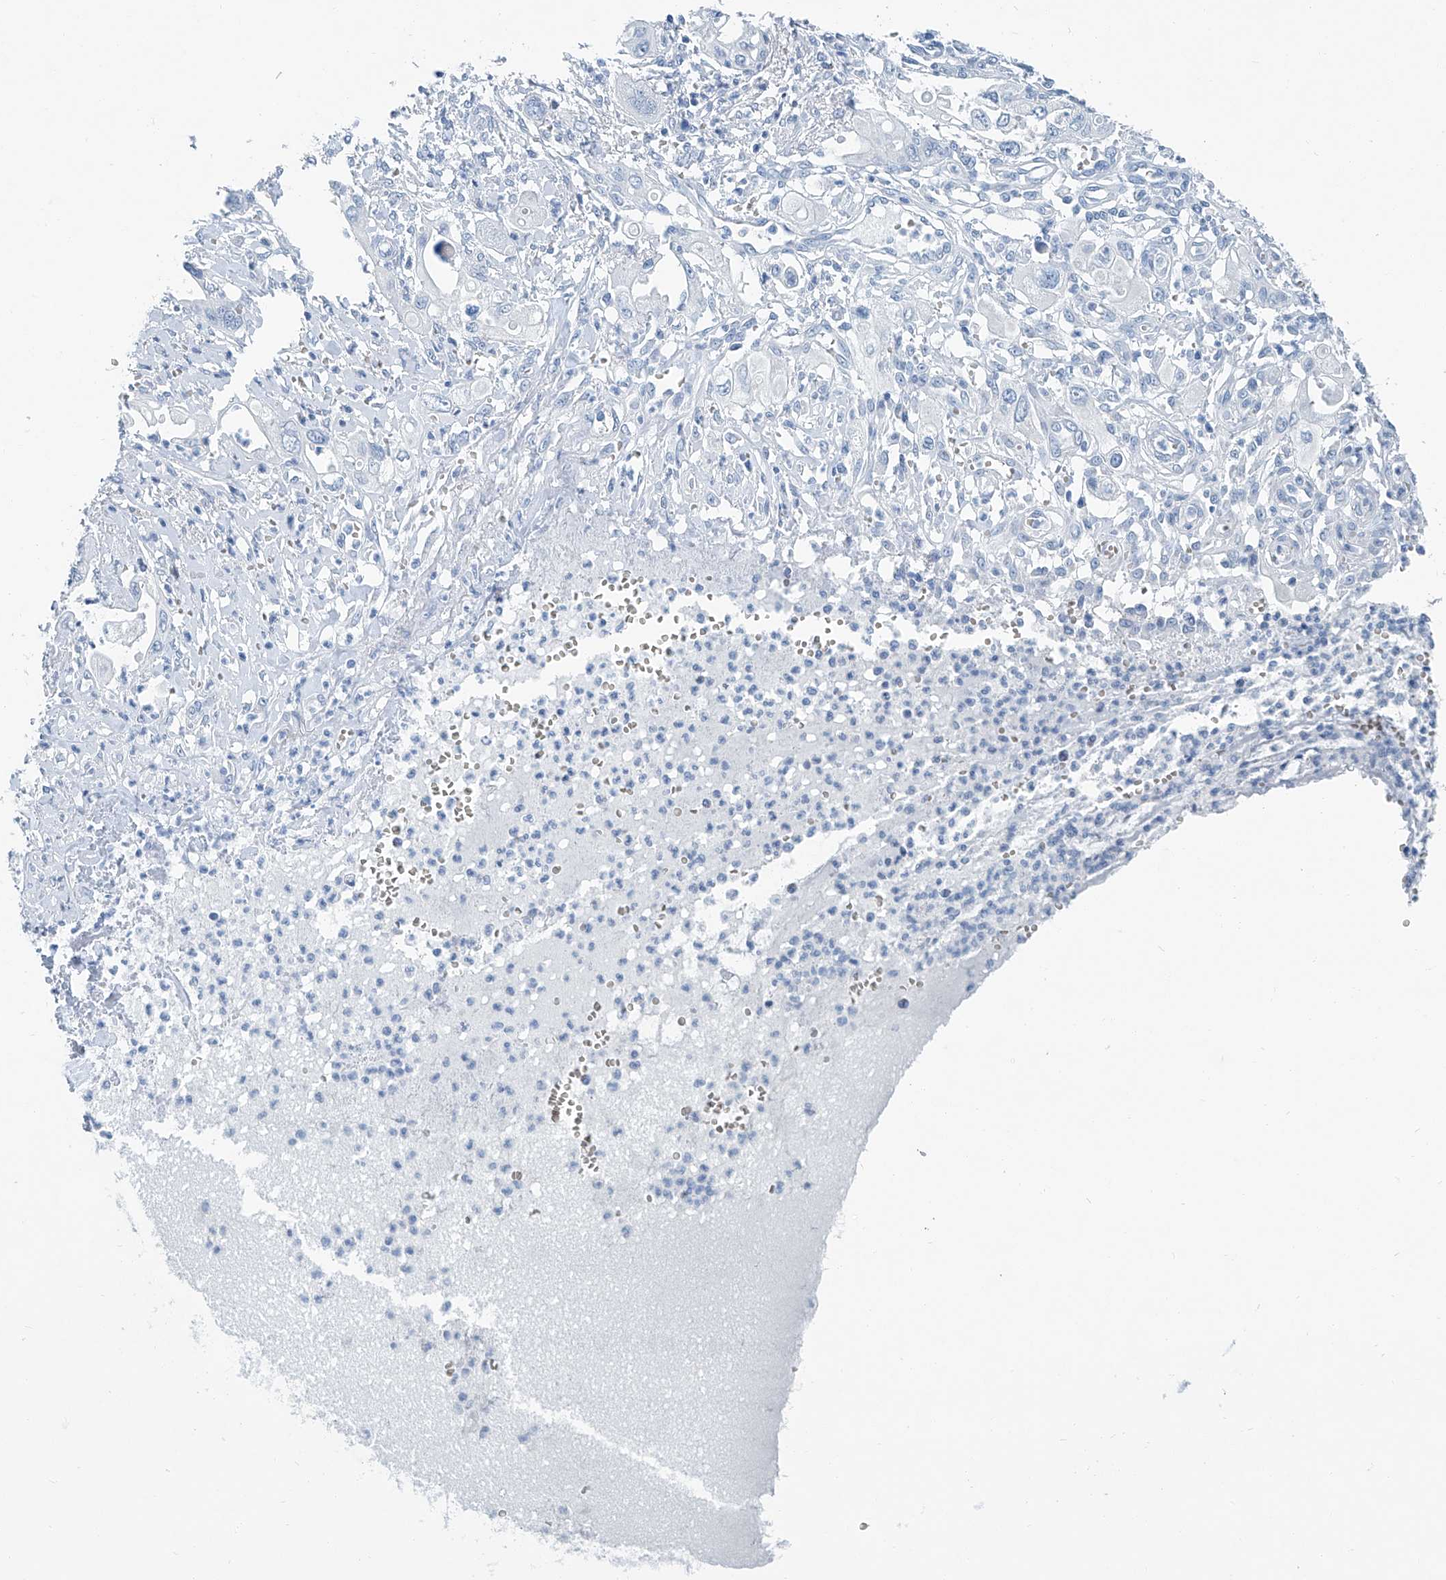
{"staining": {"intensity": "negative", "quantity": "none", "location": "none"}, "tissue": "pancreatic cancer", "cell_type": "Tumor cells", "image_type": "cancer", "snomed": [{"axis": "morphology", "description": "Adenocarcinoma, NOS"}, {"axis": "topography", "description": "Pancreas"}], "caption": "Immunohistochemical staining of human pancreatic cancer (adenocarcinoma) reveals no significant expression in tumor cells.", "gene": "CYP2A7", "patient": {"sex": "male", "age": 68}}